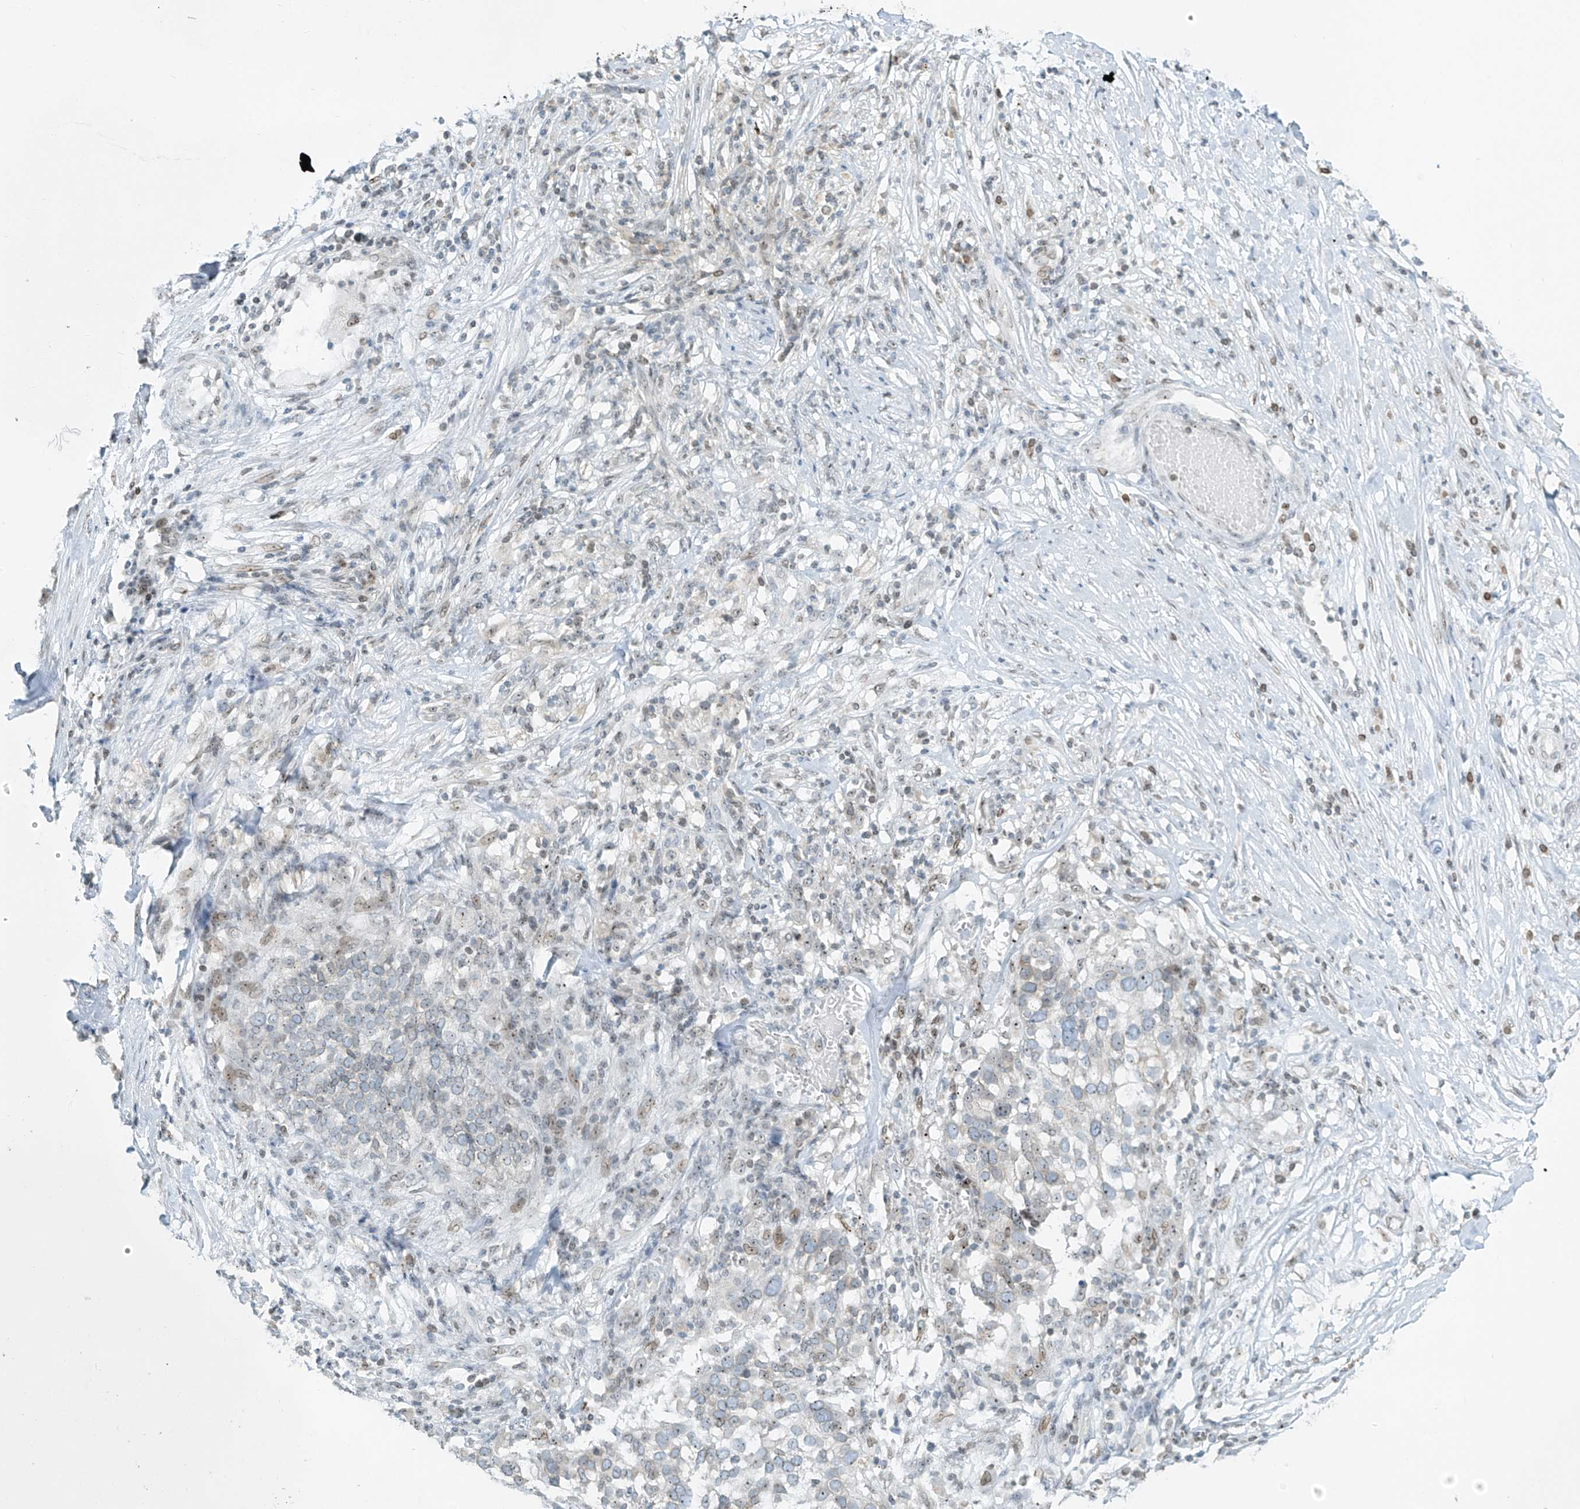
{"staining": {"intensity": "moderate", "quantity": "<25%", "location": "cytoplasmic/membranous,nuclear"}, "tissue": "ovarian cancer", "cell_type": "Tumor cells", "image_type": "cancer", "snomed": [{"axis": "morphology", "description": "Cystadenocarcinoma, serous, NOS"}, {"axis": "topography", "description": "Ovary"}], "caption": "Human ovarian cancer stained with a protein marker displays moderate staining in tumor cells.", "gene": "SAMD15", "patient": {"sex": "female", "age": 59}}